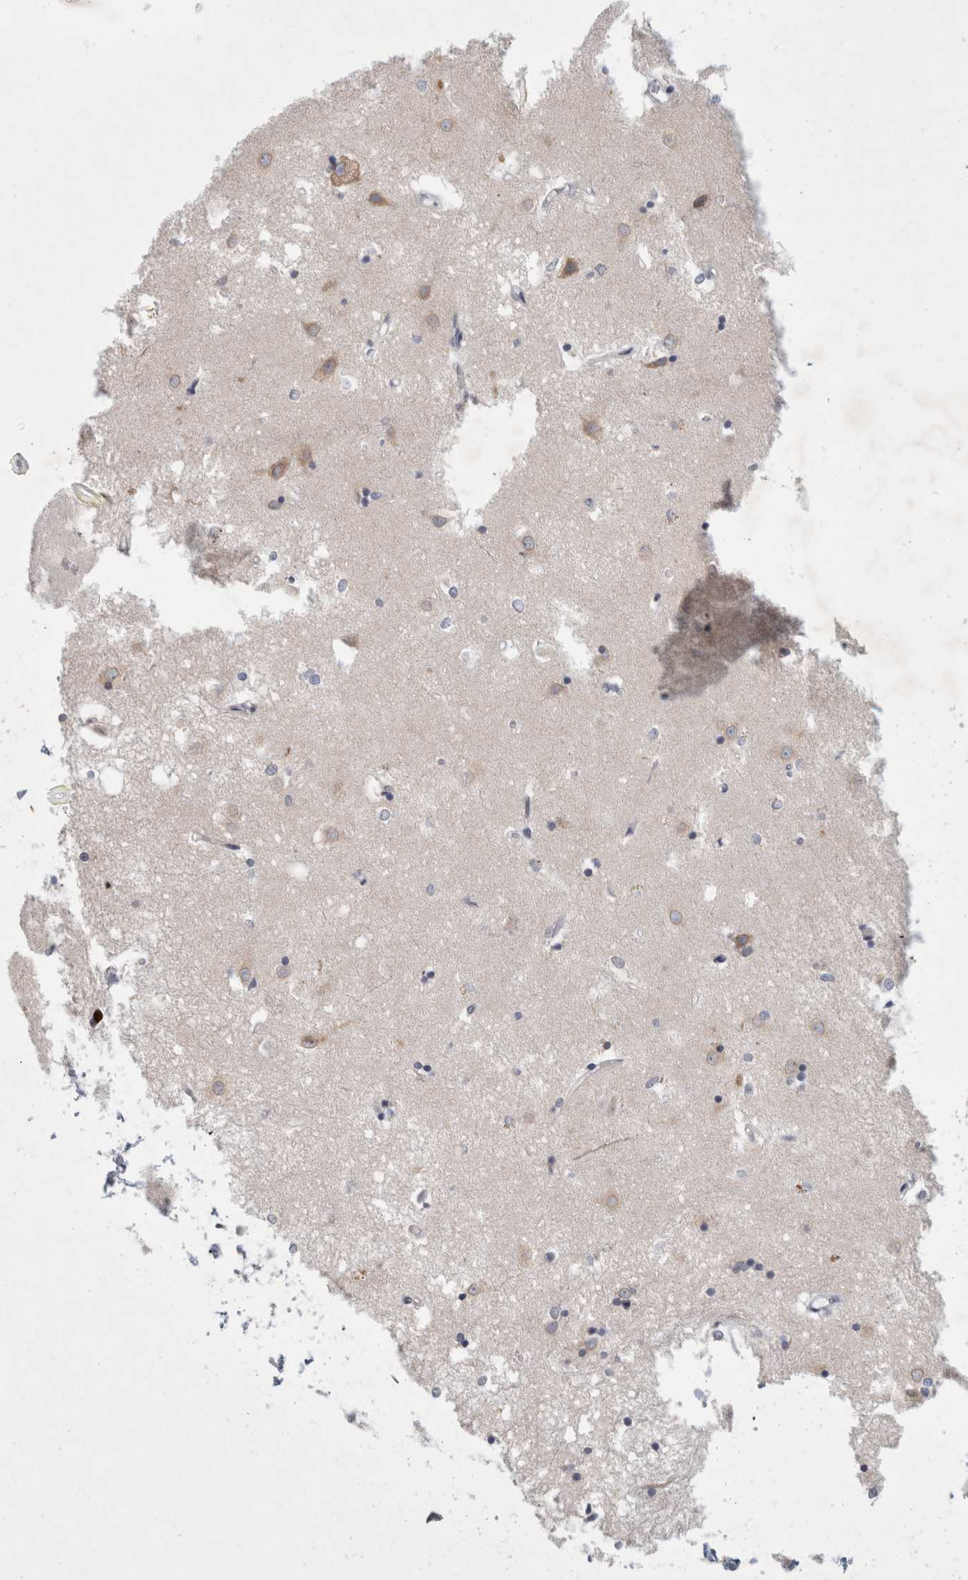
{"staining": {"intensity": "weak", "quantity": "<25%", "location": "cytoplasmic/membranous"}, "tissue": "caudate", "cell_type": "Glial cells", "image_type": "normal", "snomed": [{"axis": "morphology", "description": "Normal tissue, NOS"}, {"axis": "topography", "description": "Lateral ventricle wall"}], "caption": "Immunohistochemistry micrograph of normal human caudate stained for a protein (brown), which reveals no expression in glial cells.", "gene": "NIPA1", "patient": {"sex": "male", "age": 45}}